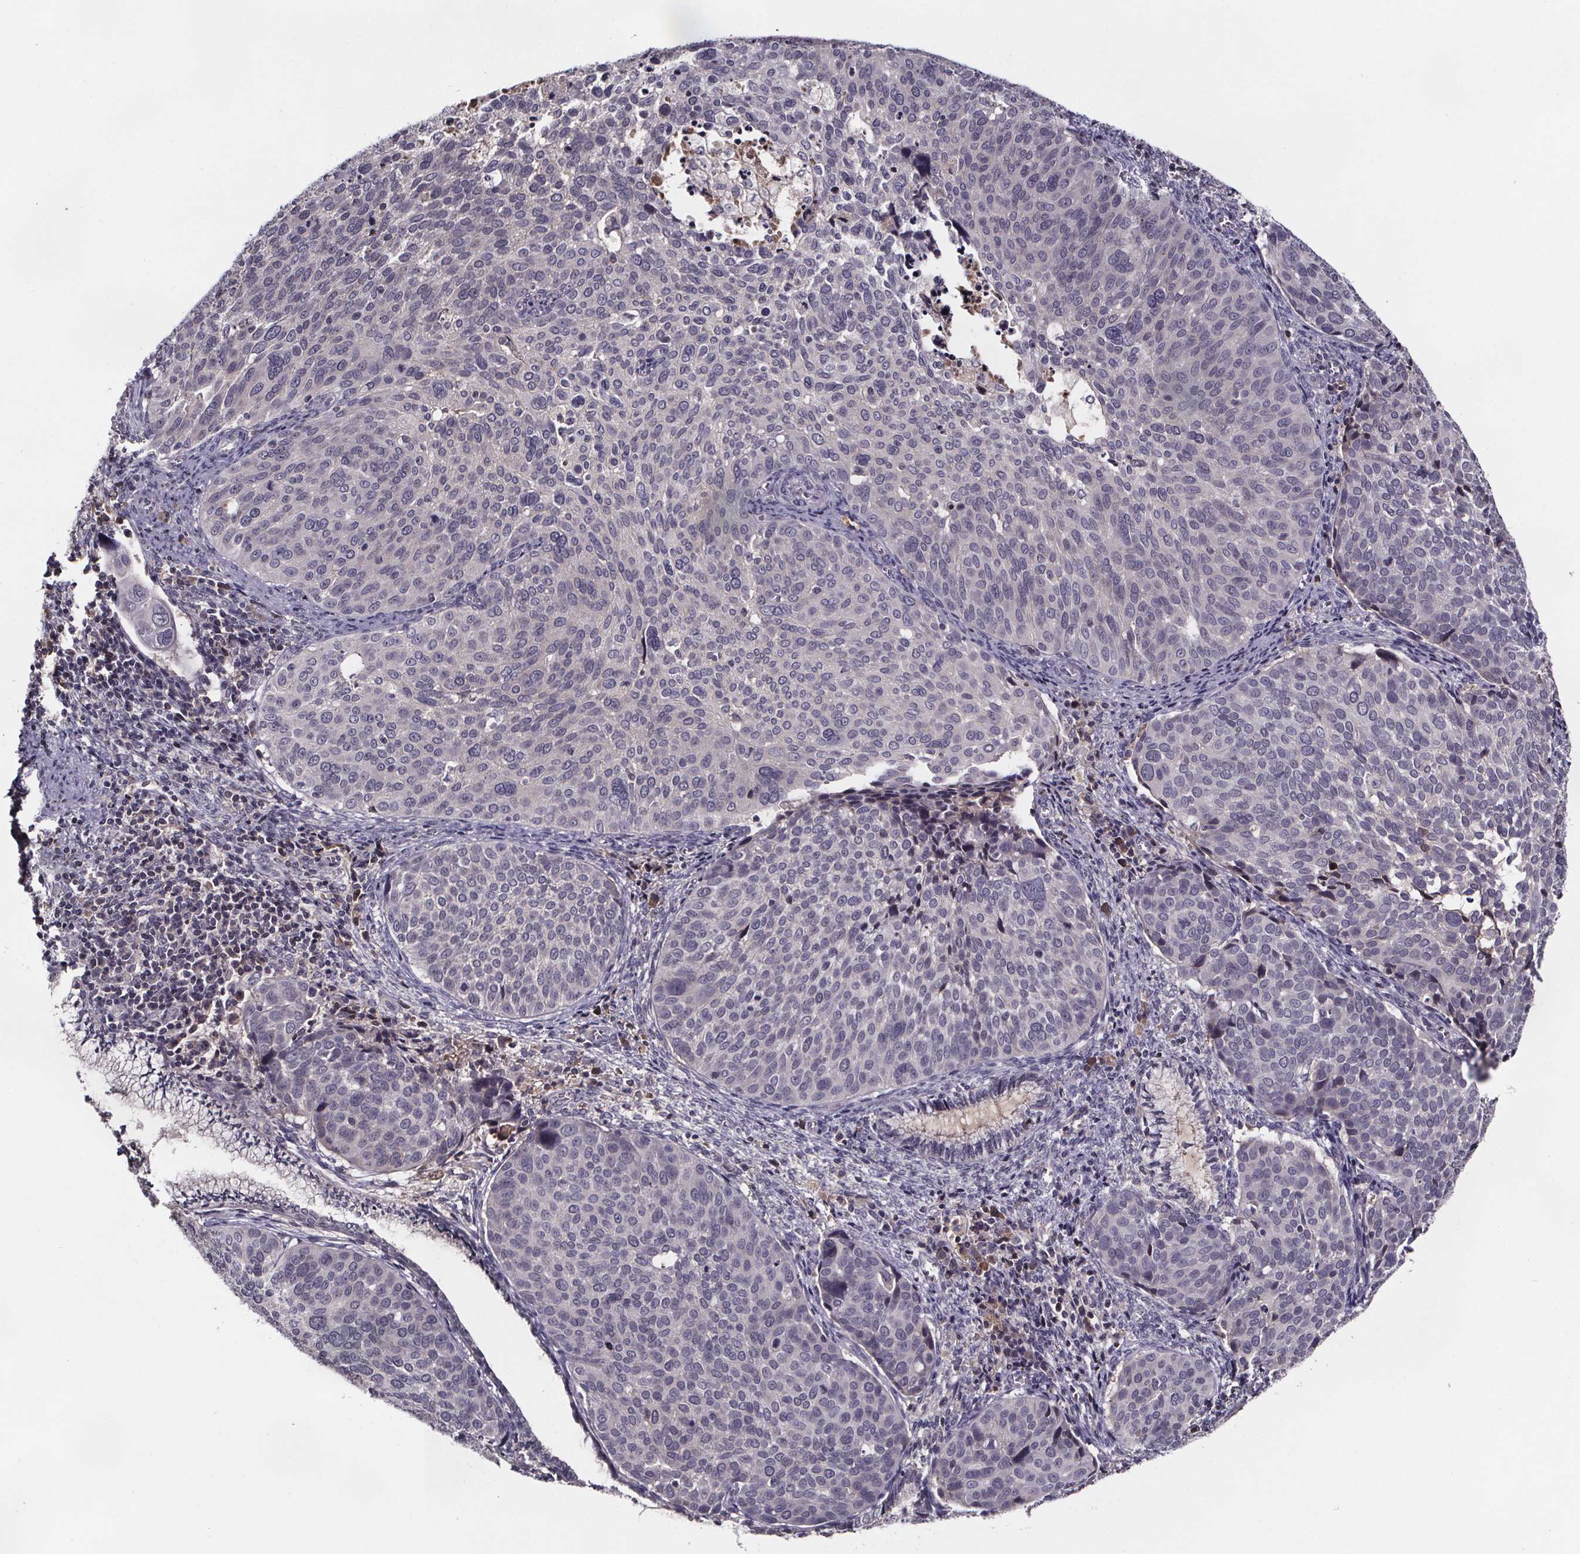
{"staining": {"intensity": "negative", "quantity": "none", "location": "none"}, "tissue": "cervical cancer", "cell_type": "Tumor cells", "image_type": "cancer", "snomed": [{"axis": "morphology", "description": "Squamous cell carcinoma, NOS"}, {"axis": "topography", "description": "Cervix"}], "caption": "Tumor cells show no significant protein positivity in cervical cancer (squamous cell carcinoma). The staining is performed using DAB brown chromogen with nuclei counter-stained in using hematoxylin.", "gene": "NPHP4", "patient": {"sex": "female", "age": 39}}